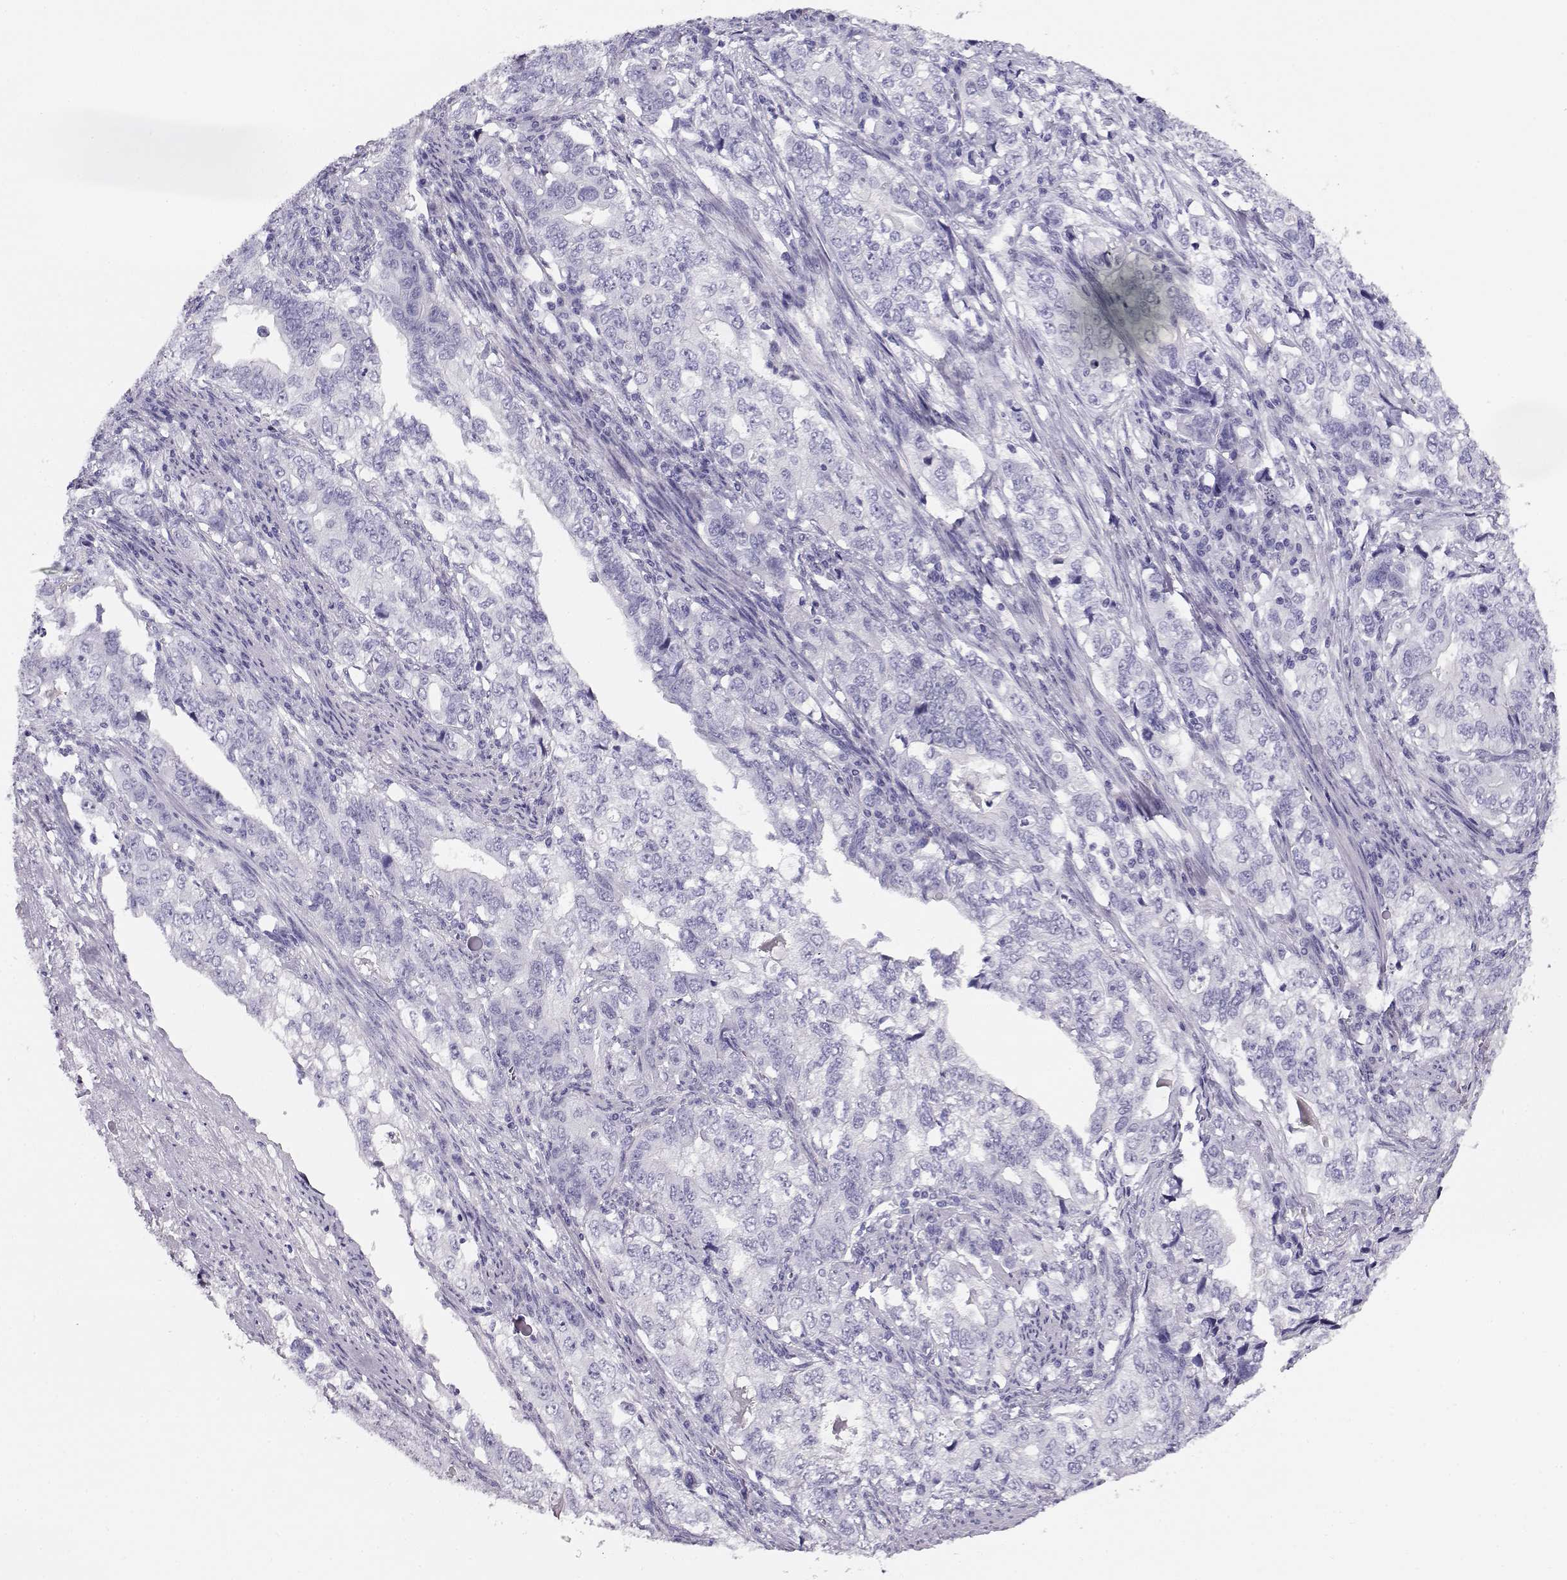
{"staining": {"intensity": "negative", "quantity": "none", "location": "none"}, "tissue": "stomach cancer", "cell_type": "Tumor cells", "image_type": "cancer", "snomed": [{"axis": "morphology", "description": "Adenocarcinoma, NOS"}, {"axis": "topography", "description": "Stomach, lower"}], "caption": "High magnification brightfield microscopy of stomach adenocarcinoma stained with DAB (brown) and counterstained with hematoxylin (blue): tumor cells show no significant positivity. The staining was performed using DAB (3,3'-diaminobenzidine) to visualize the protein expression in brown, while the nuclei were stained in blue with hematoxylin (Magnification: 20x).", "gene": "CRX", "patient": {"sex": "female", "age": 72}}